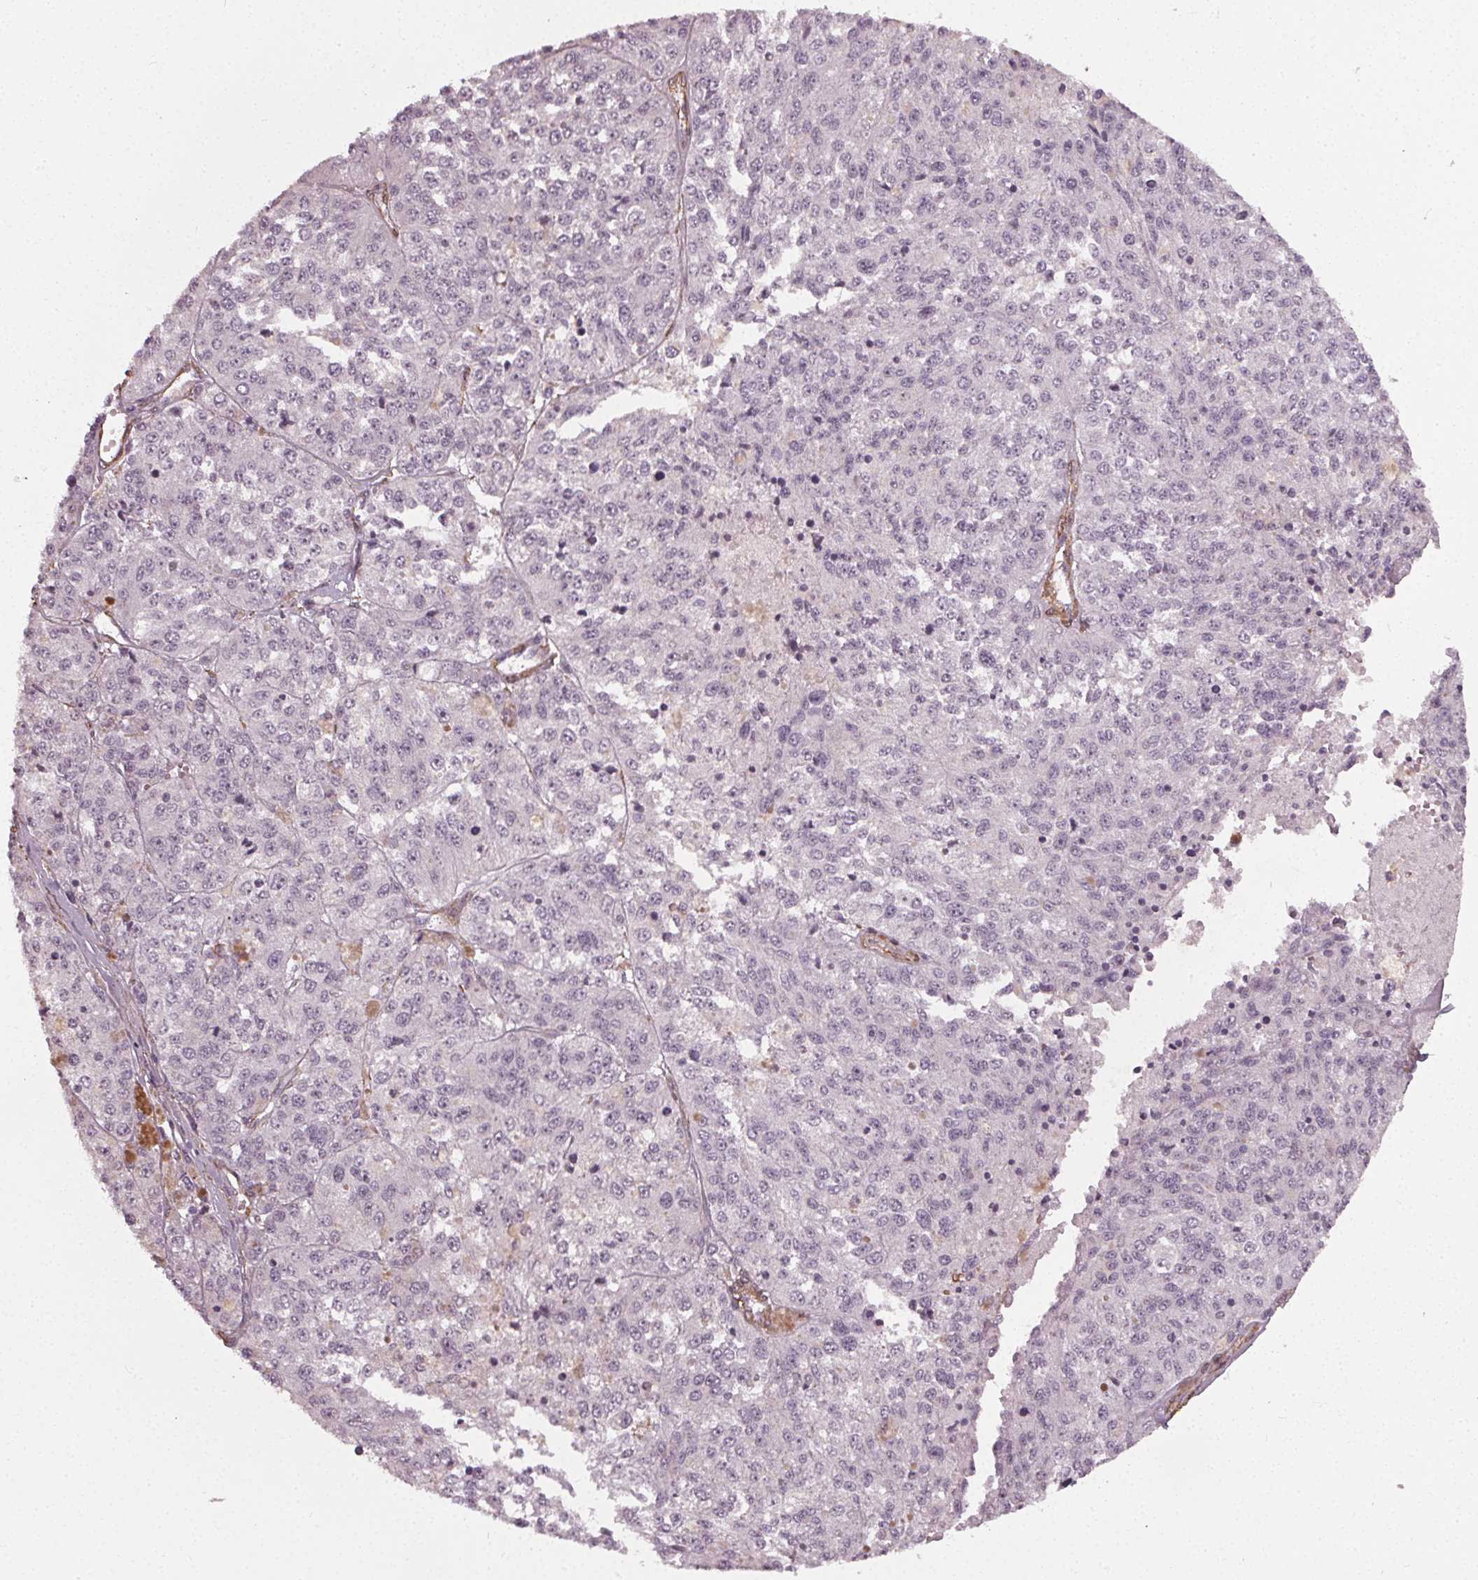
{"staining": {"intensity": "negative", "quantity": "none", "location": "none"}, "tissue": "melanoma", "cell_type": "Tumor cells", "image_type": "cancer", "snomed": [{"axis": "morphology", "description": "Malignant melanoma, Metastatic site"}, {"axis": "topography", "description": "Lymph node"}], "caption": "Tumor cells are negative for protein expression in human melanoma. (Stains: DAB (3,3'-diaminobenzidine) IHC with hematoxylin counter stain, Microscopy: brightfield microscopy at high magnification).", "gene": "PKP1", "patient": {"sex": "female", "age": 64}}